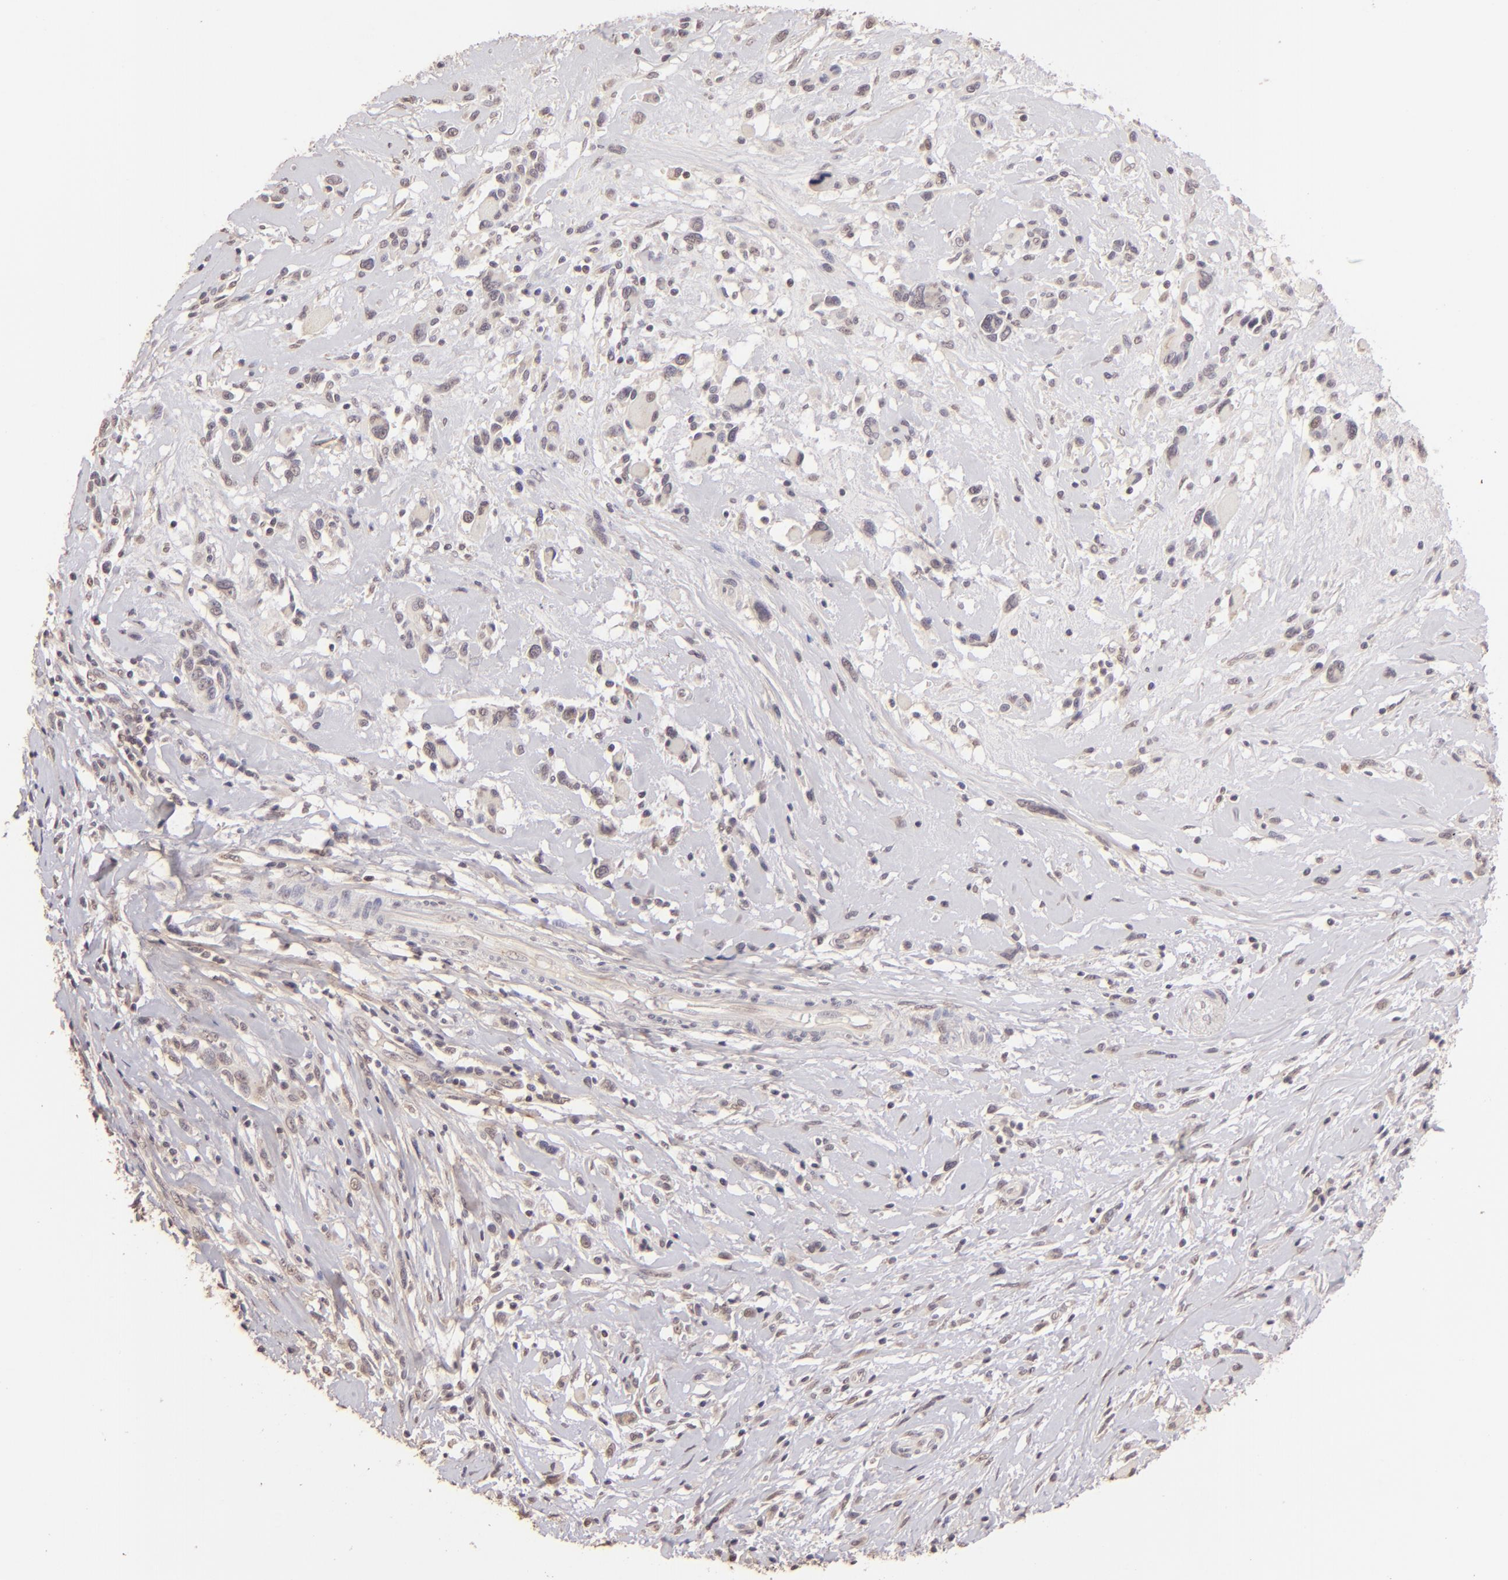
{"staining": {"intensity": "weak", "quantity": "25%-75%", "location": "cytoplasmic/membranous"}, "tissue": "melanoma", "cell_type": "Tumor cells", "image_type": "cancer", "snomed": [{"axis": "morphology", "description": "Malignant melanoma, NOS"}, {"axis": "topography", "description": "Skin"}], "caption": "Melanoma stained with a brown dye displays weak cytoplasmic/membranous positive expression in about 25%-75% of tumor cells.", "gene": "CLDN1", "patient": {"sex": "male", "age": 91}}